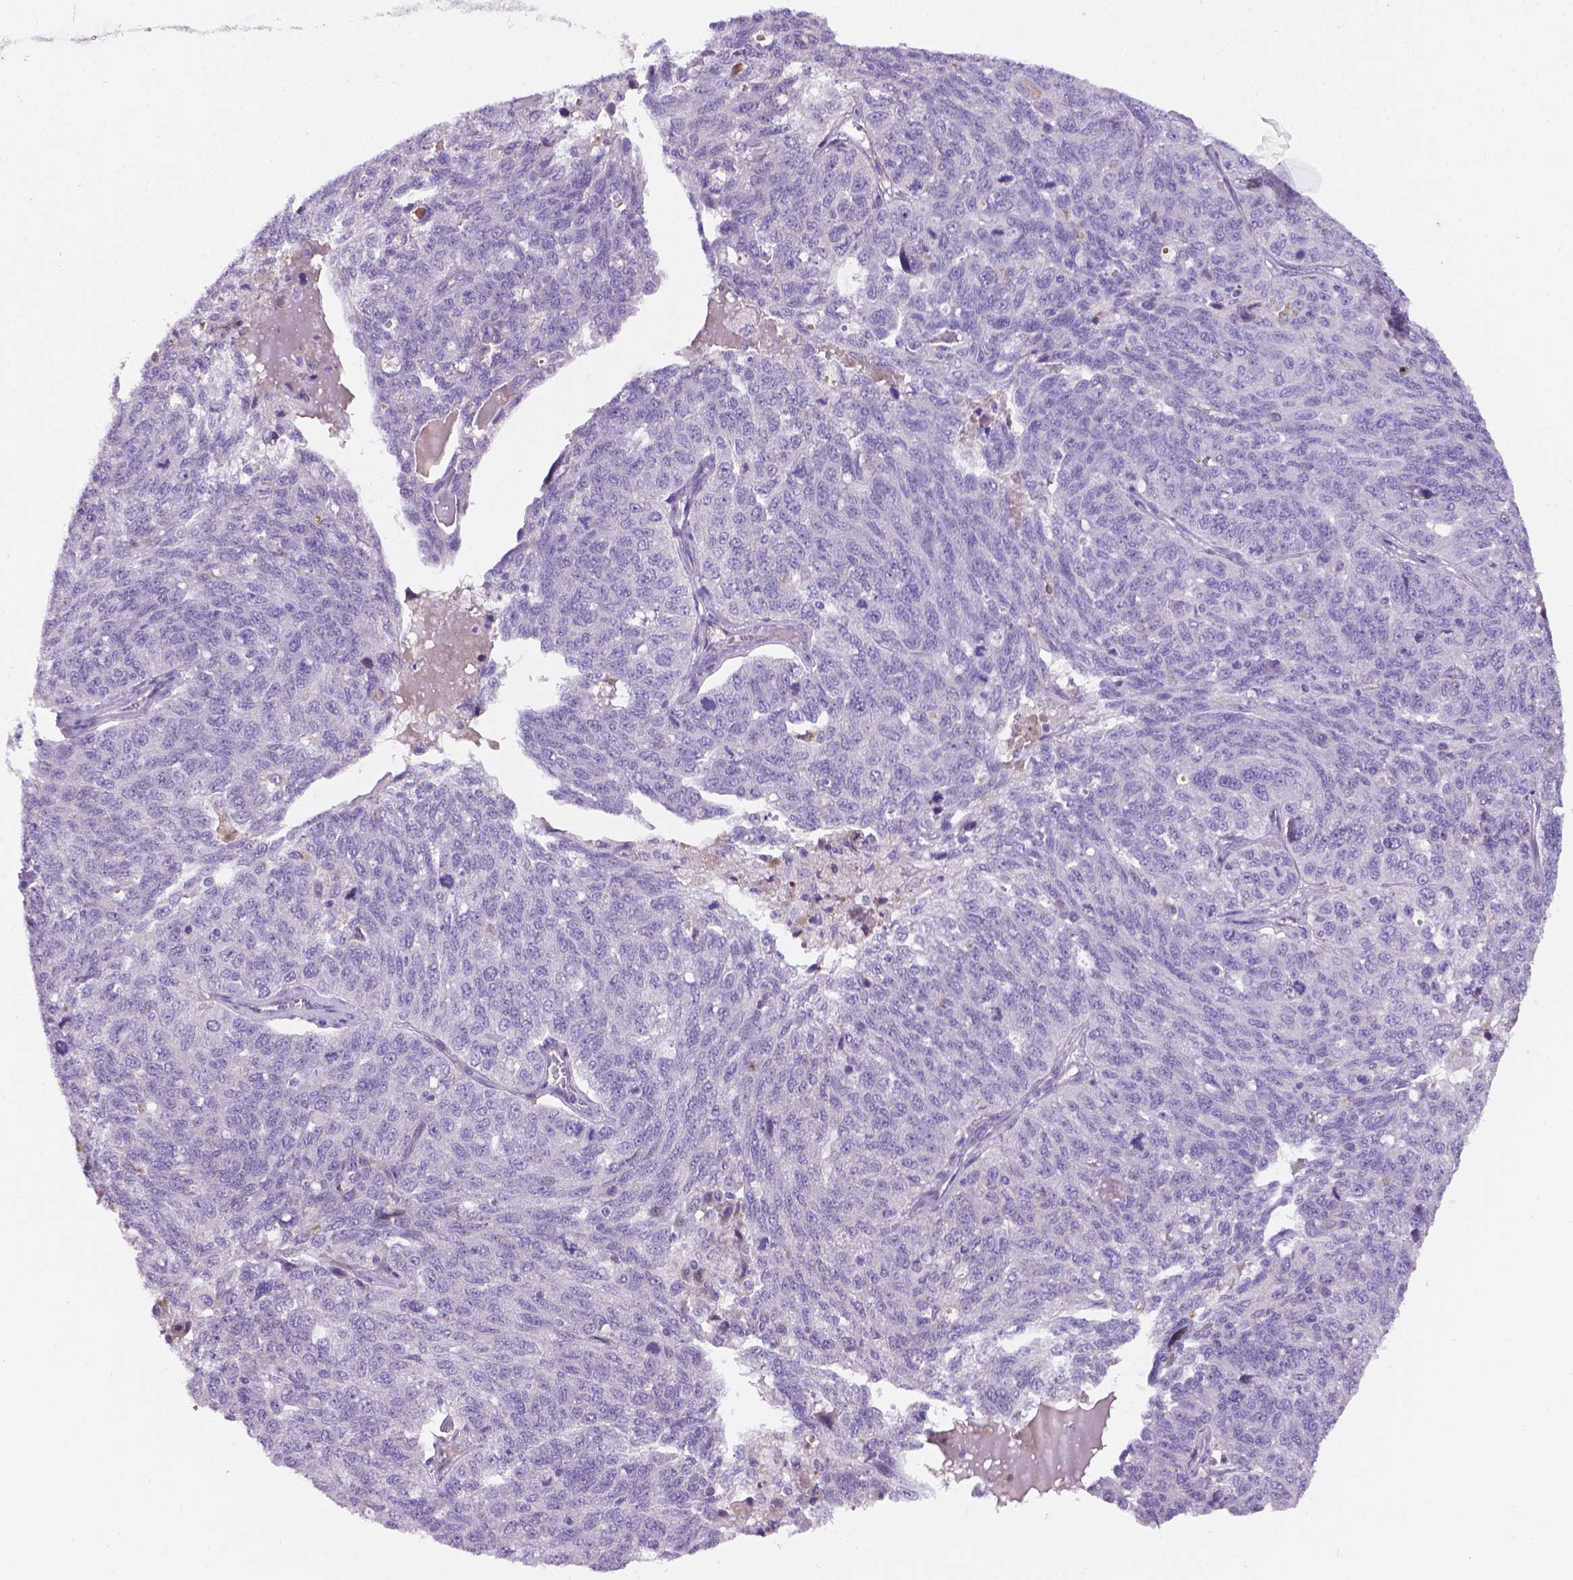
{"staining": {"intensity": "negative", "quantity": "none", "location": "none"}, "tissue": "ovarian cancer", "cell_type": "Tumor cells", "image_type": "cancer", "snomed": [{"axis": "morphology", "description": "Cystadenocarcinoma, serous, NOS"}, {"axis": "topography", "description": "Ovary"}], "caption": "High power microscopy micrograph of an immunohistochemistry (IHC) histopathology image of ovarian cancer (serous cystadenocarcinoma), revealing no significant positivity in tumor cells.", "gene": "CCER2", "patient": {"sex": "female", "age": 71}}